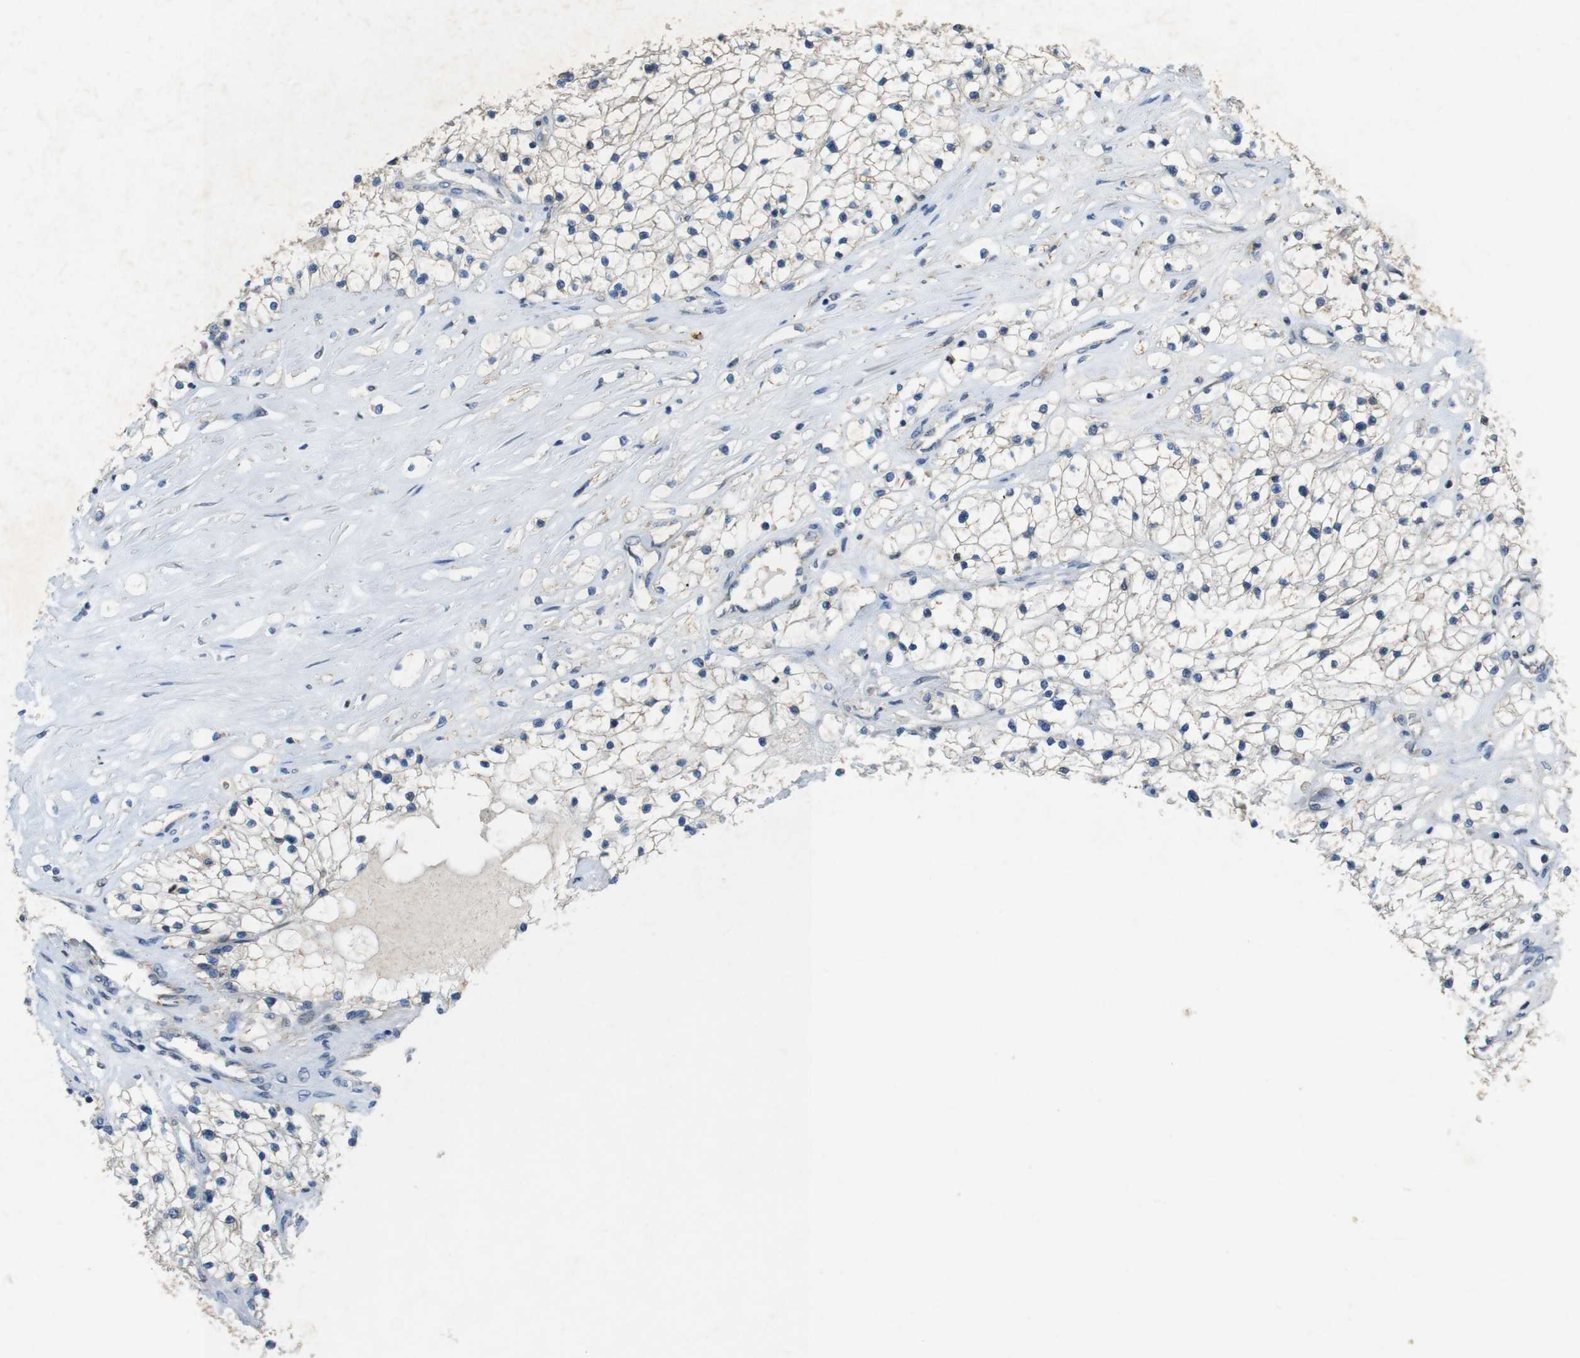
{"staining": {"intensity": "negative", "quantity": "none", "location": "none"}, "tissue": "renal cancer", "cell_type": "Tumor cells", "image_type": "cancer", "snomed": [{"axis": "morphology", "description": "Adenocarcinoma, NOS"}, {"axis": "topography", "description": "Kidney"}], "caption": "DAB (3,3'-diaminobenzidine) immunohistochemical staining of renal cancer demonstrates no significant positivity in tumor cells.", "gene": "TJP3", "patient": {"sex": "male", "age": 68}}